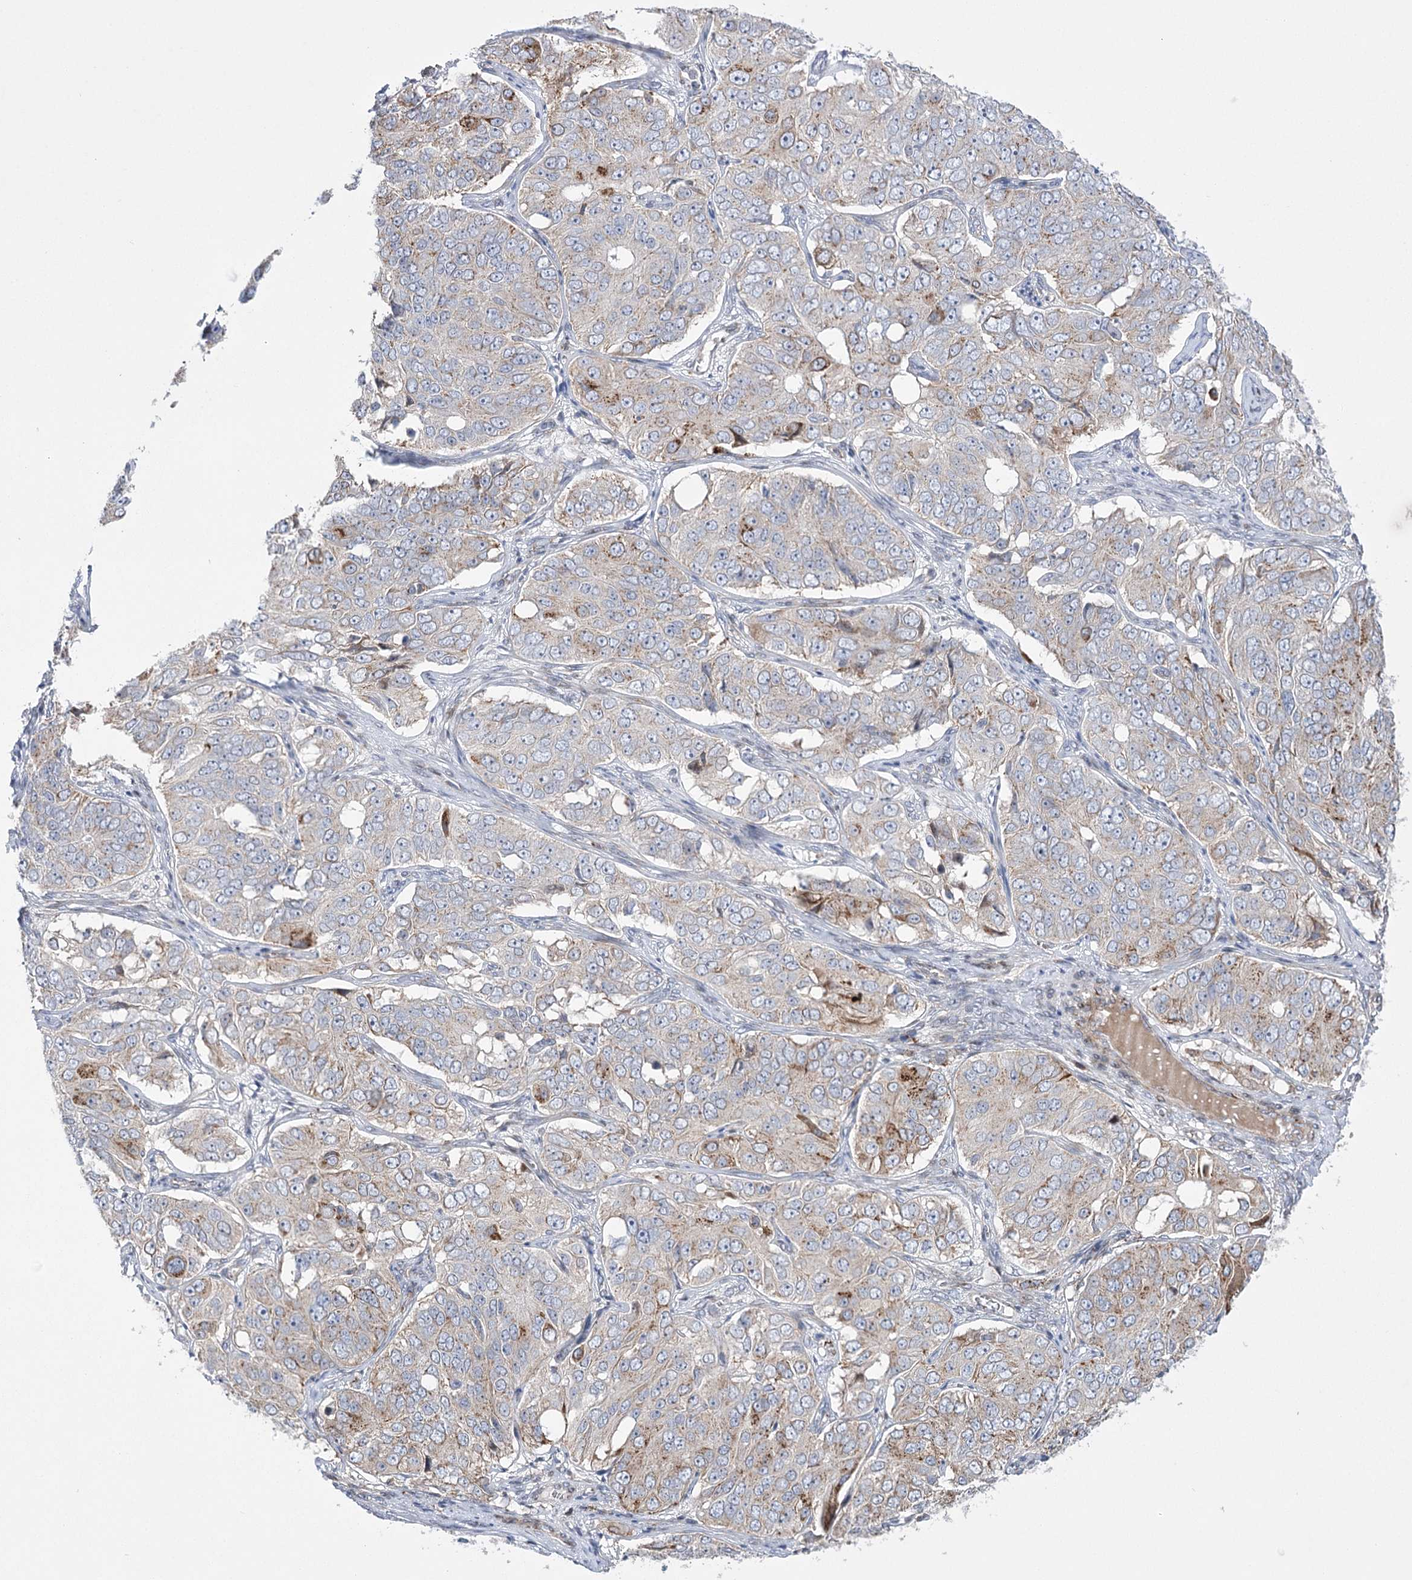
{"staining": {"intensity": "moderate", "quantity": "25%-75%", "location": "cytoplasmic/membranous"}, "tissue": "ovarian cancer", "cell_type": "Tumor cells", "image_type": "cancer", "snomed": [{"axis": "morphology", "description": "Carcinoma, endometroid"}, {"axis": "topography", "description": "Ovary"}], "caption": "Endometroid carcinoma (ovarian) was stained to show a protein in brown. There is medium levels of moderate cytoplasmic/membranous expression in approximately 25%-75% of tumor cells. (DAB = brown stain, brightfield microscopy at high magnification).", "gene": "NME7", "patient": {"sex": "female", "age": 51}}